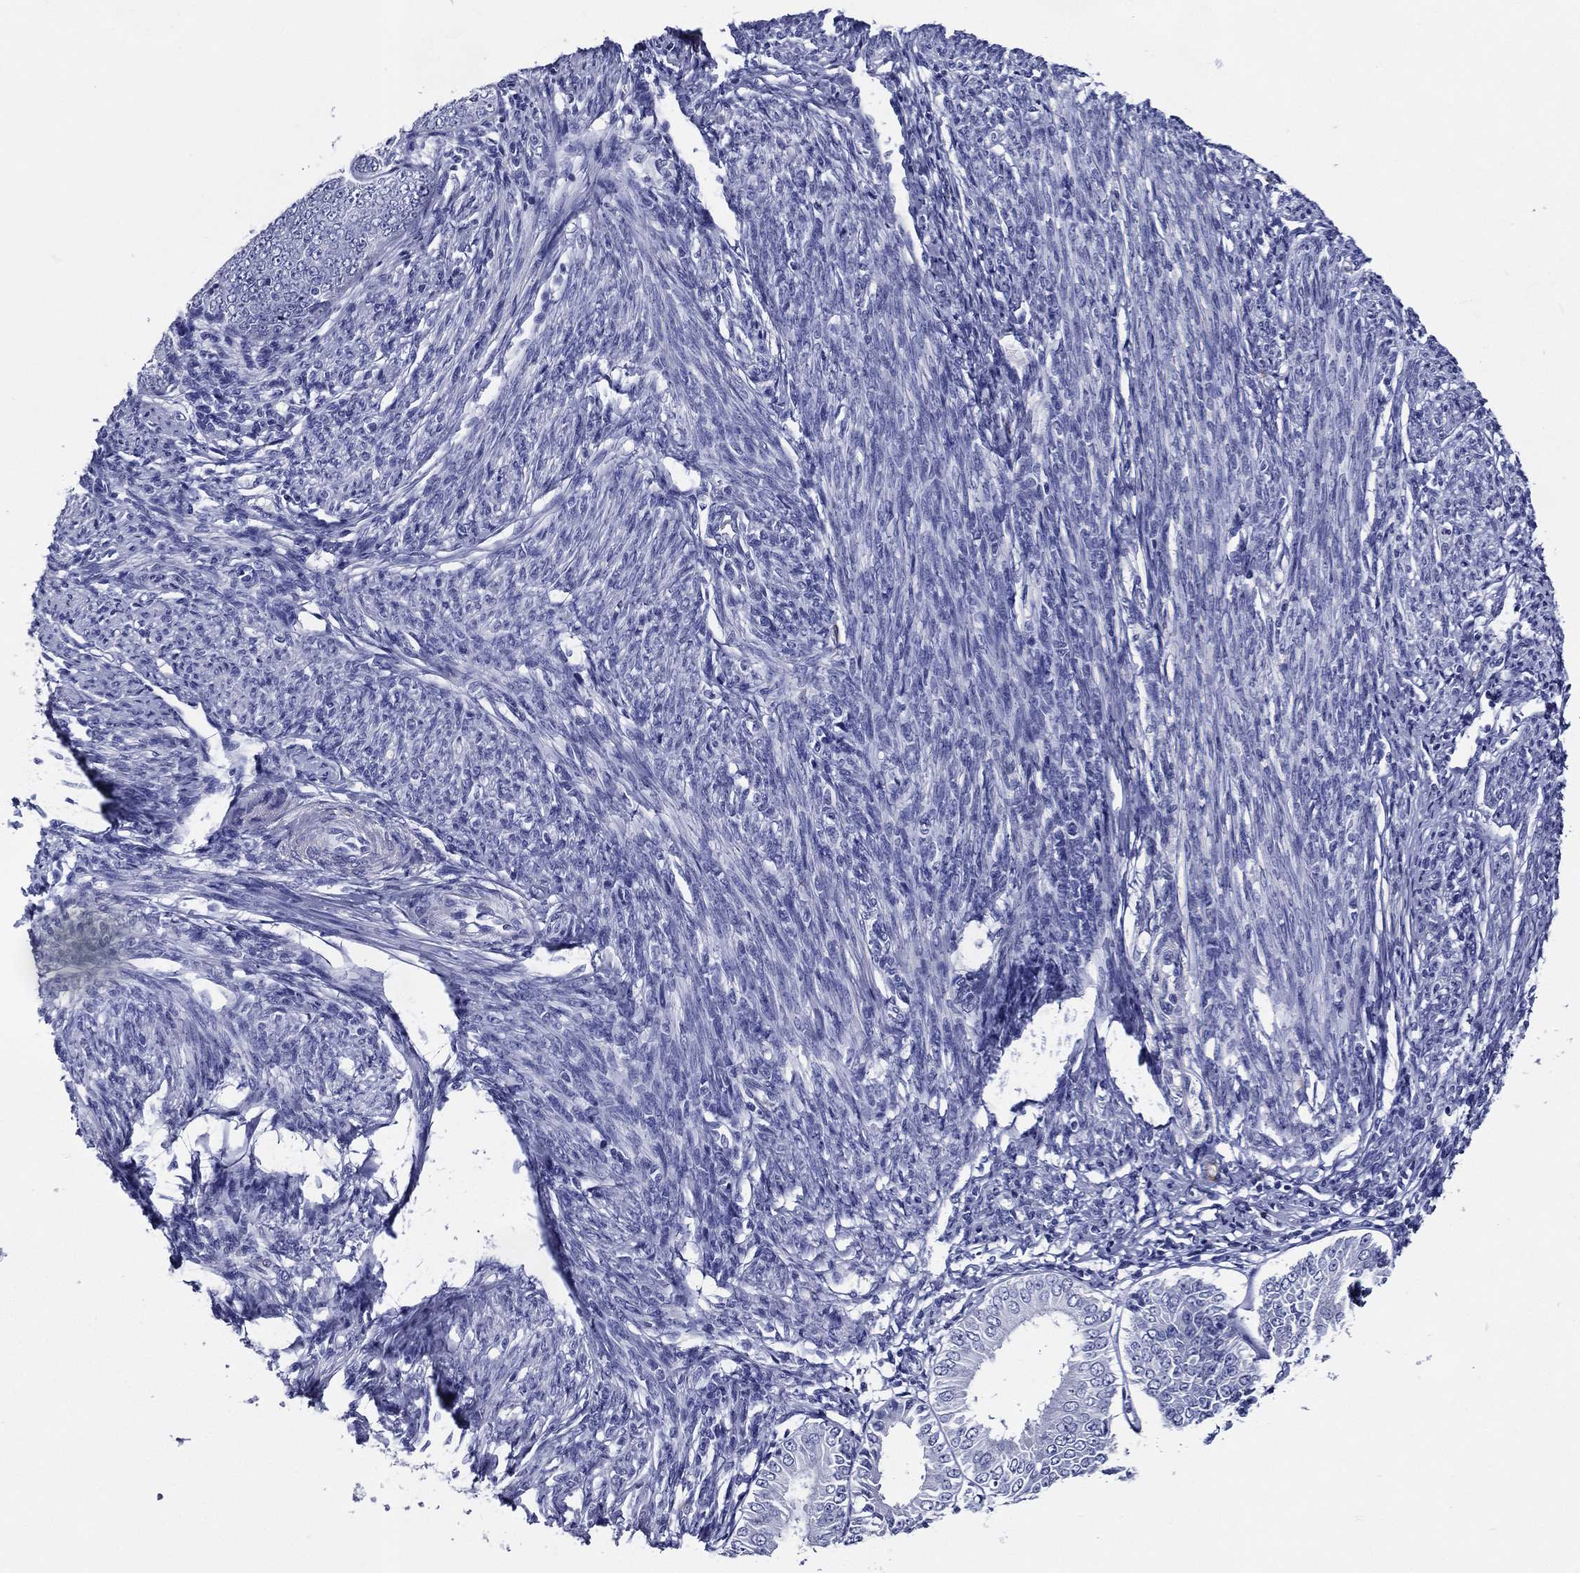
{"staining": {"intensity": "negative", "quantity": "none", "location": "none"}, "tissue": "endometrial cancer", "cell_type": "Tumor cells", "image_type": "cancer", "snomed": [{"axis": "morphology", "description": "Adenocarcinoma, NOS"}, {"axis": "topography", "description": "Endometrium"}], "caption": "Human adenocarcinoma (endometrial) stained for a protein using immunohistochemistry (IHC) demonstrates no expression in tumor cells.", "gene": "ACE2", "patient": {"sex": "female", "age": 63}}